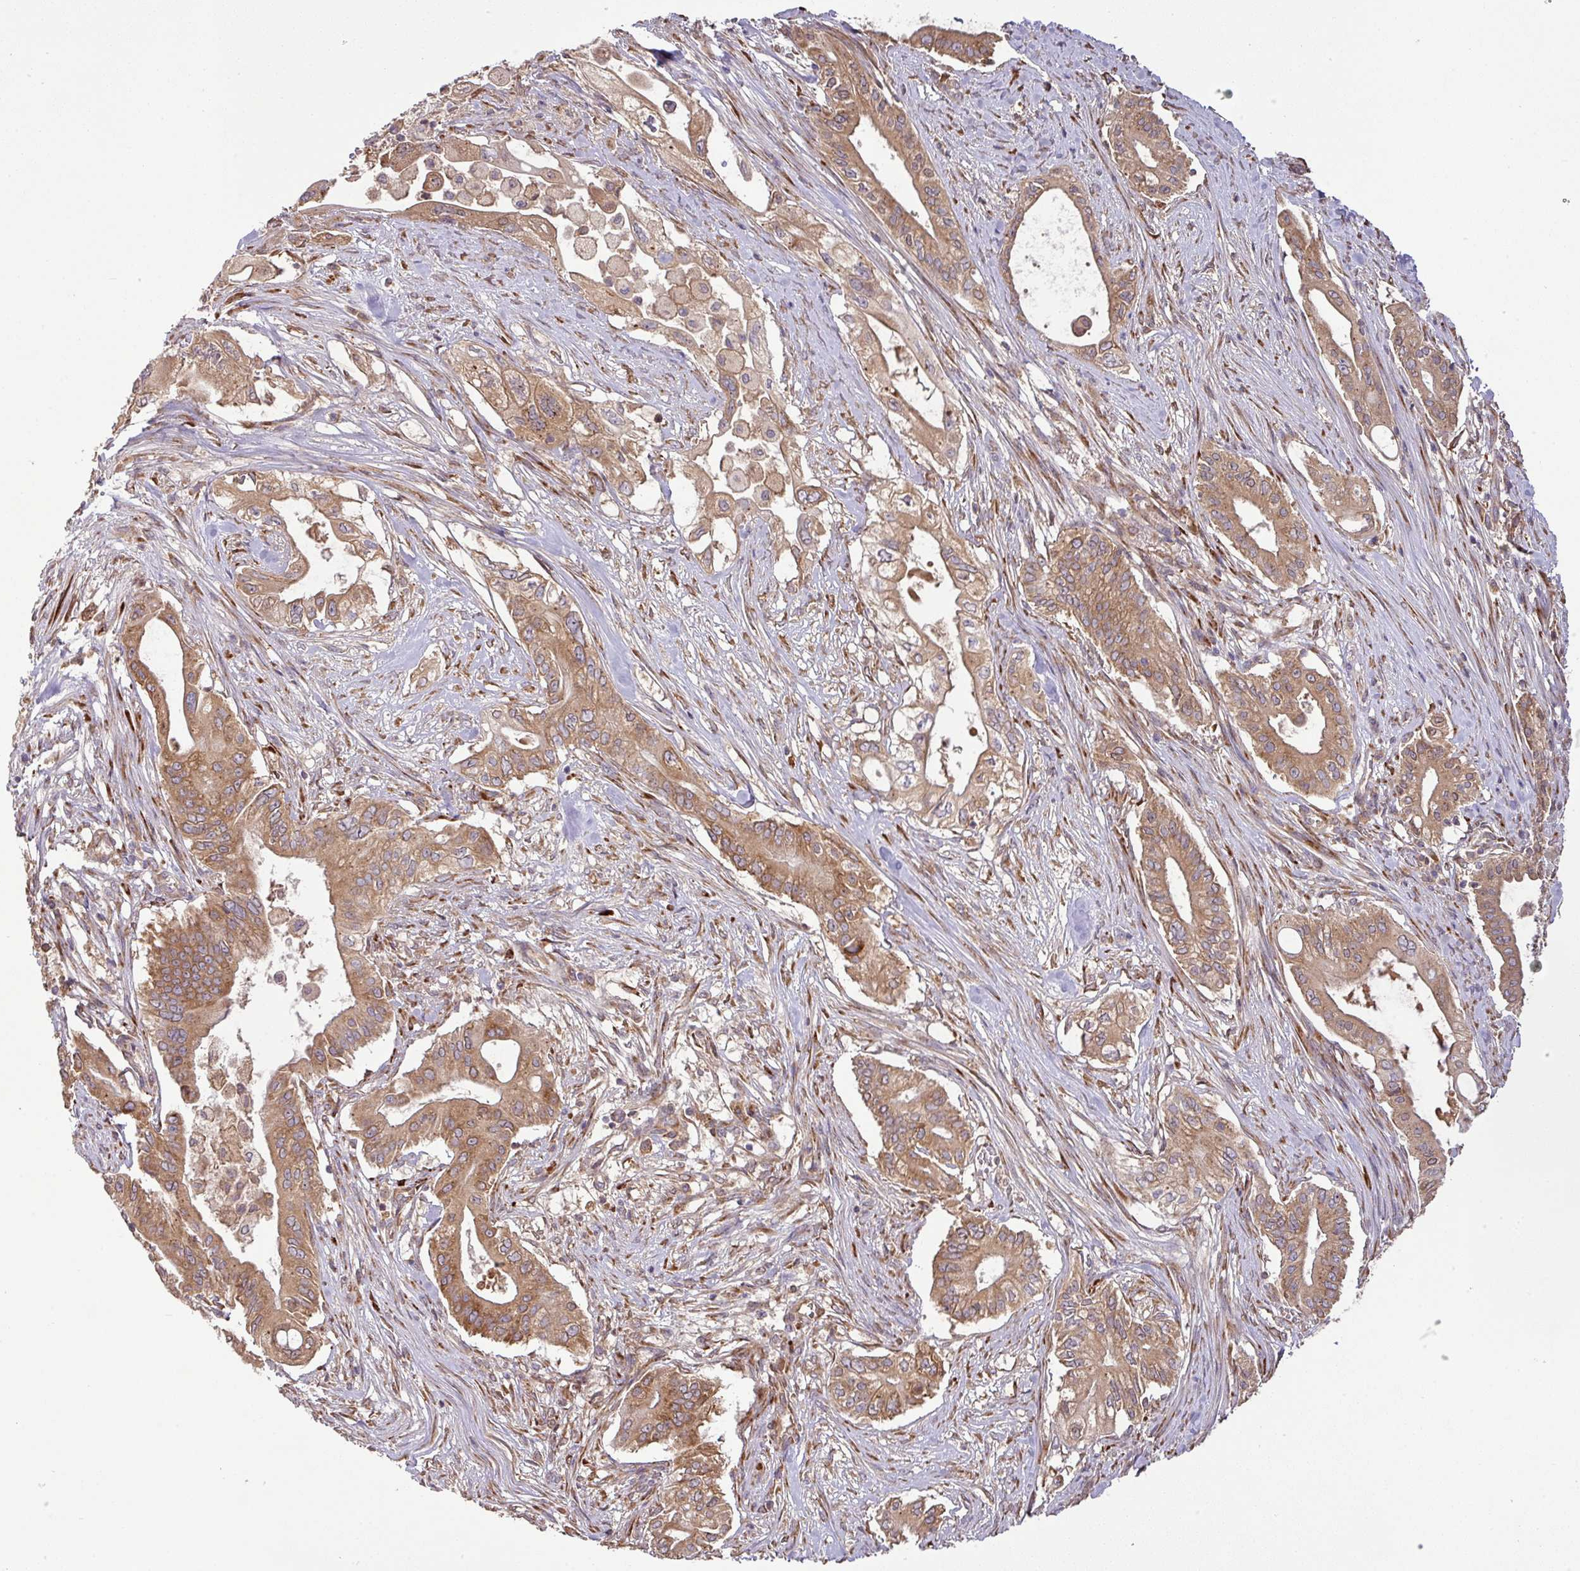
{"staining": {"intensity": "moderate", "quantity": ">75%", "location": "cytoplasmic/membranous"}, "tissue": "pancreatic cancer", "cell_type": "Tumor cells", "image_type": "cancer", "snomed": [{"axis": "morphology", "description": "Adenocarcinoma, NOS"}, {"axis": "topography", "description": "Pancreas"}], "caption": "An immunohistochemistry micrograph of neoplastic tissue is shown. Protein staining in brown shows moderate cytoplasmic/membranous positivity in pancreatic adenocarcinoma within tumor cells.", "gene": "GALP", "patient": {"sex": "female", "age": 68}}